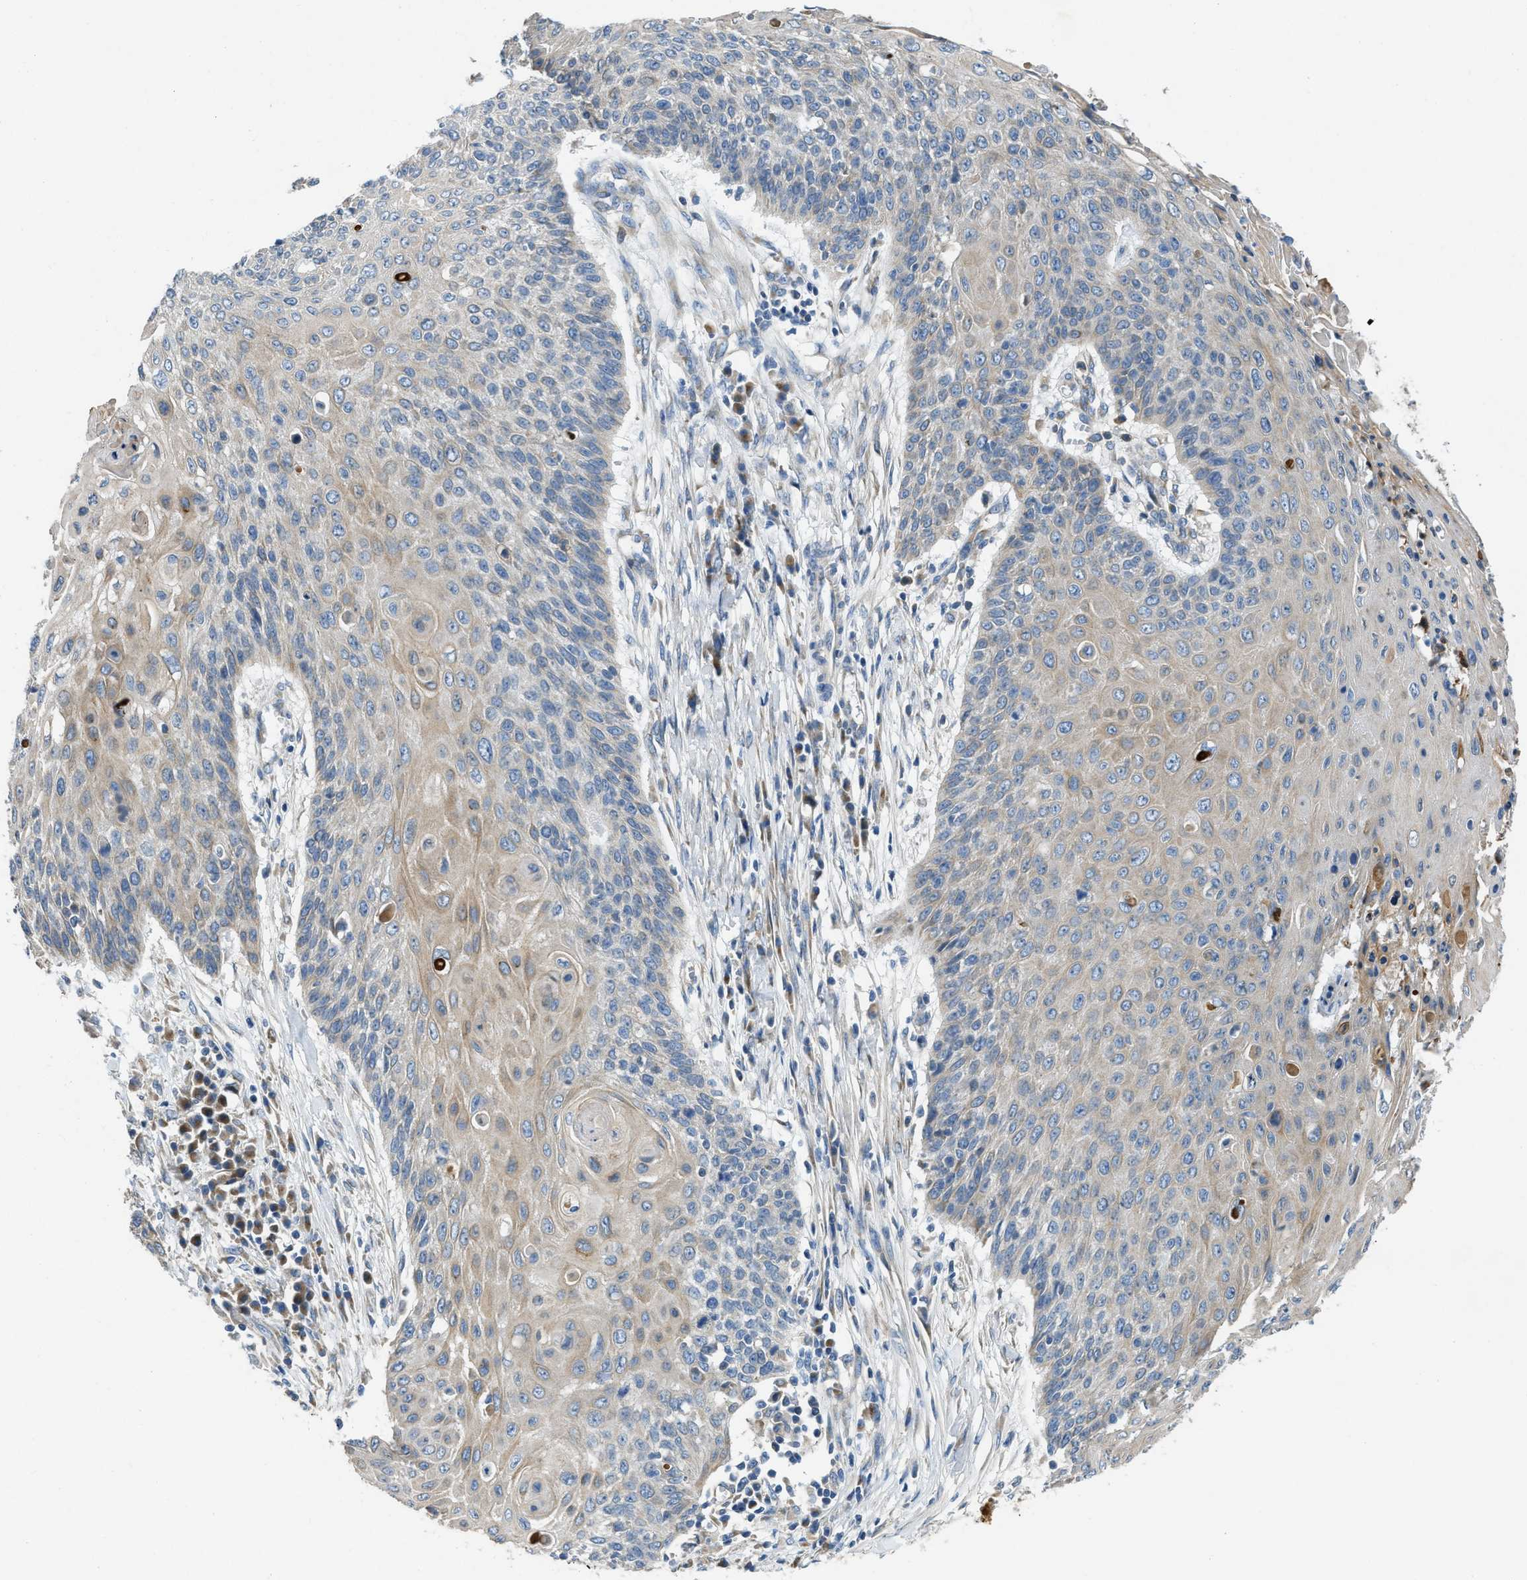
{"staining": {"intensity": "weak", "quantity": "25%-75%", "location": "cytoplasmic/membranous"}, "tissue": "cervical cancer", "cell_type": "Tumor cells", "image_type": "cancer", "snomed": [{"axis": "morphology", "description": "Squamous cell carcinoma, NOS"}, {"axis": "topography", "description": "Cervix"}], "caption": "There is low levels of weak cytoplasmic/membranous expression in tumor cells of squamous cell carcinoma (cervical), as demonstrated by immunohistochemical staining (brown color).", "gene": "GGCX", "patient": {"sex": "female", "age": 39}}